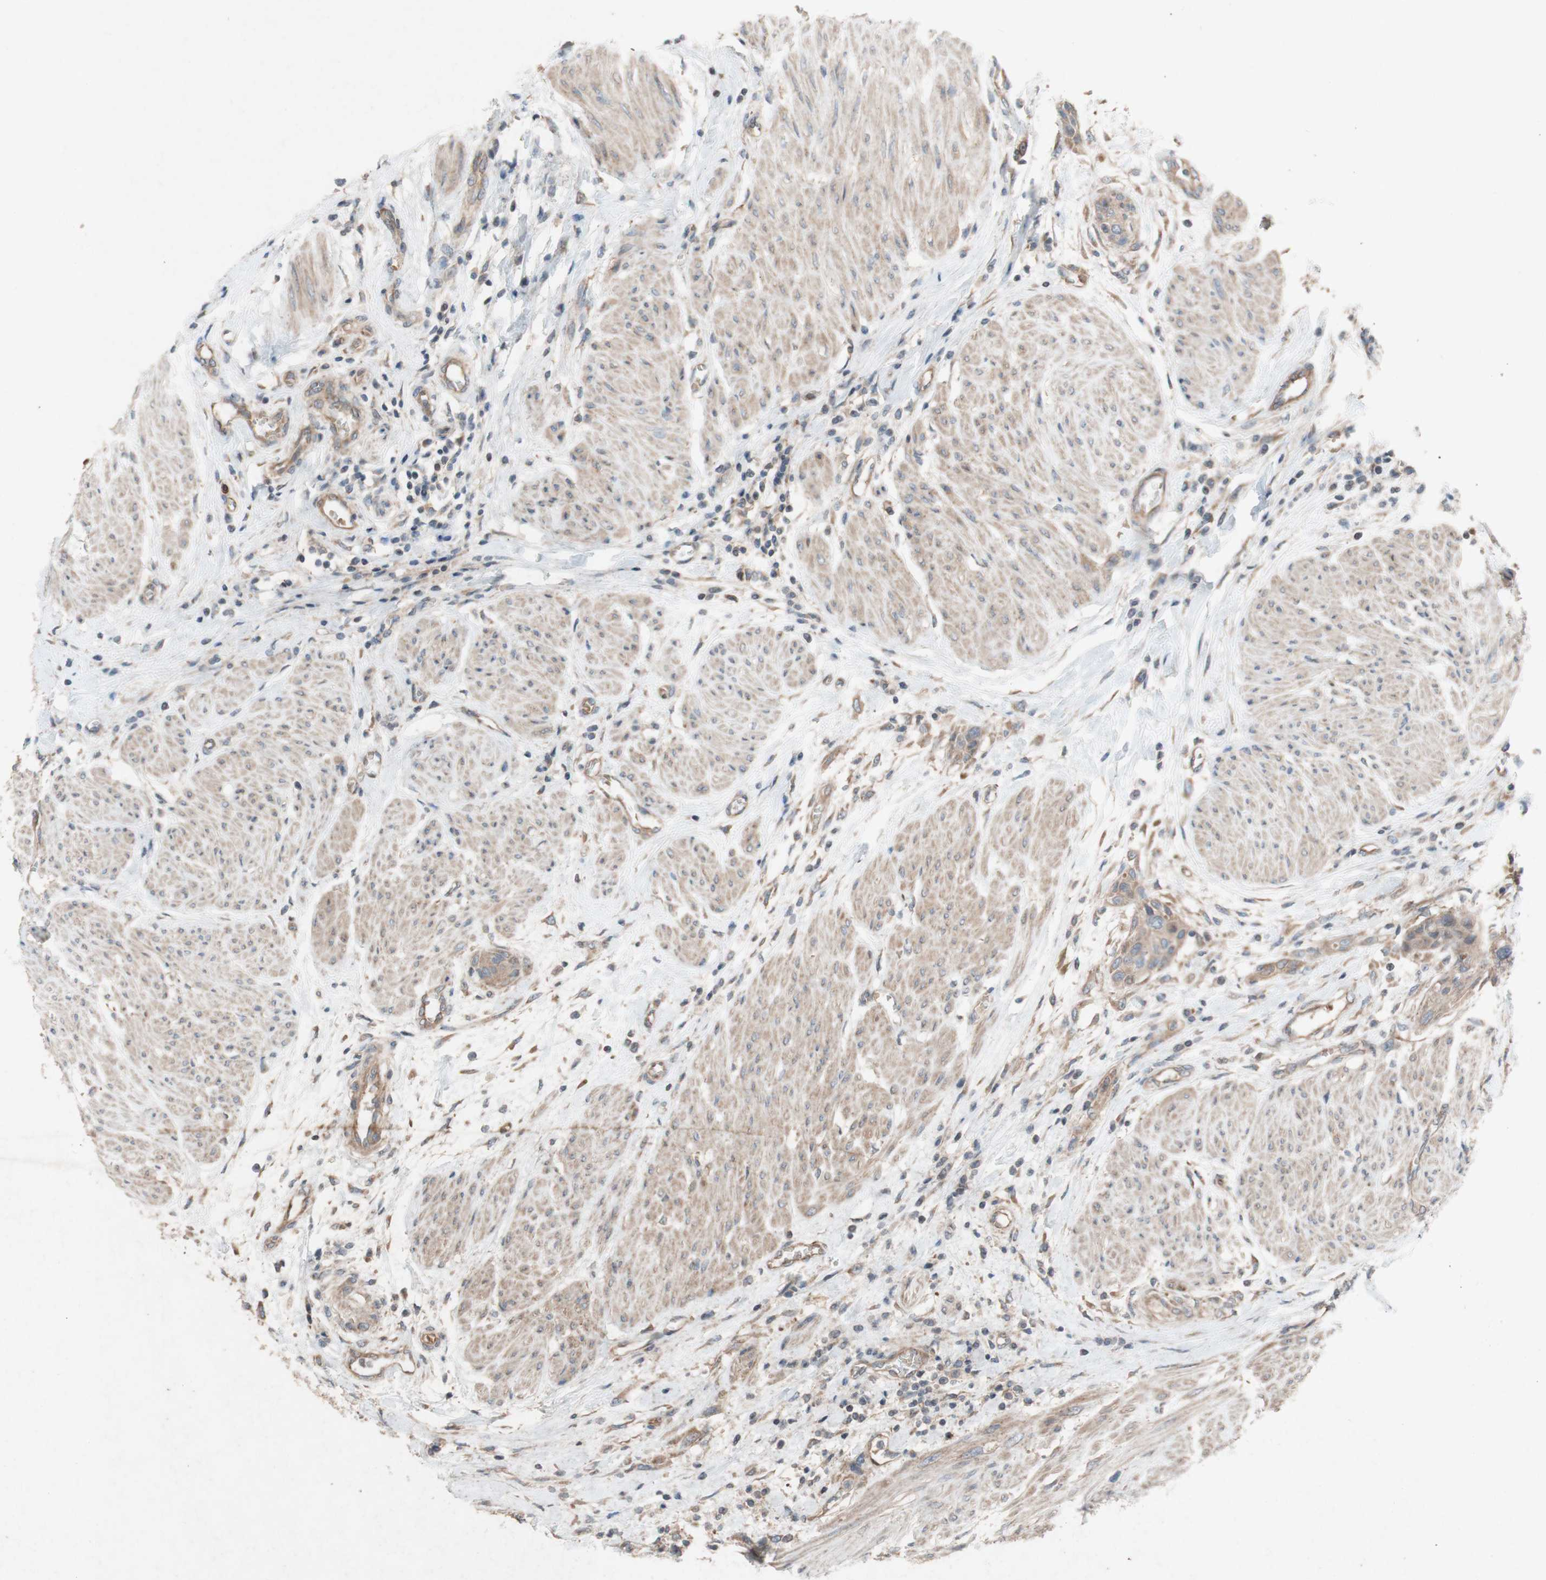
{"staining": {"intensity": "weak", "quantity": ">75%", "location": "cytoplasmic/membranous"}, "tissue": "urothelial cancer", "cell_type": "Tumor cells", "image_type": "cancer", "snomed": [{"axis": "morphology", "description": "Urothelial carcinoma, High grade"}, {"axis": "topography", "description": "Urinary bladder"}], "caption": "Brown immunohistochemical staining in human high-grade urothelial carcinoma reveals weak cytoplasmic/membranous positivity in about >75% of tumor cells.", "gene": "TST", "patient": {"sex": "male", "age": 35}}